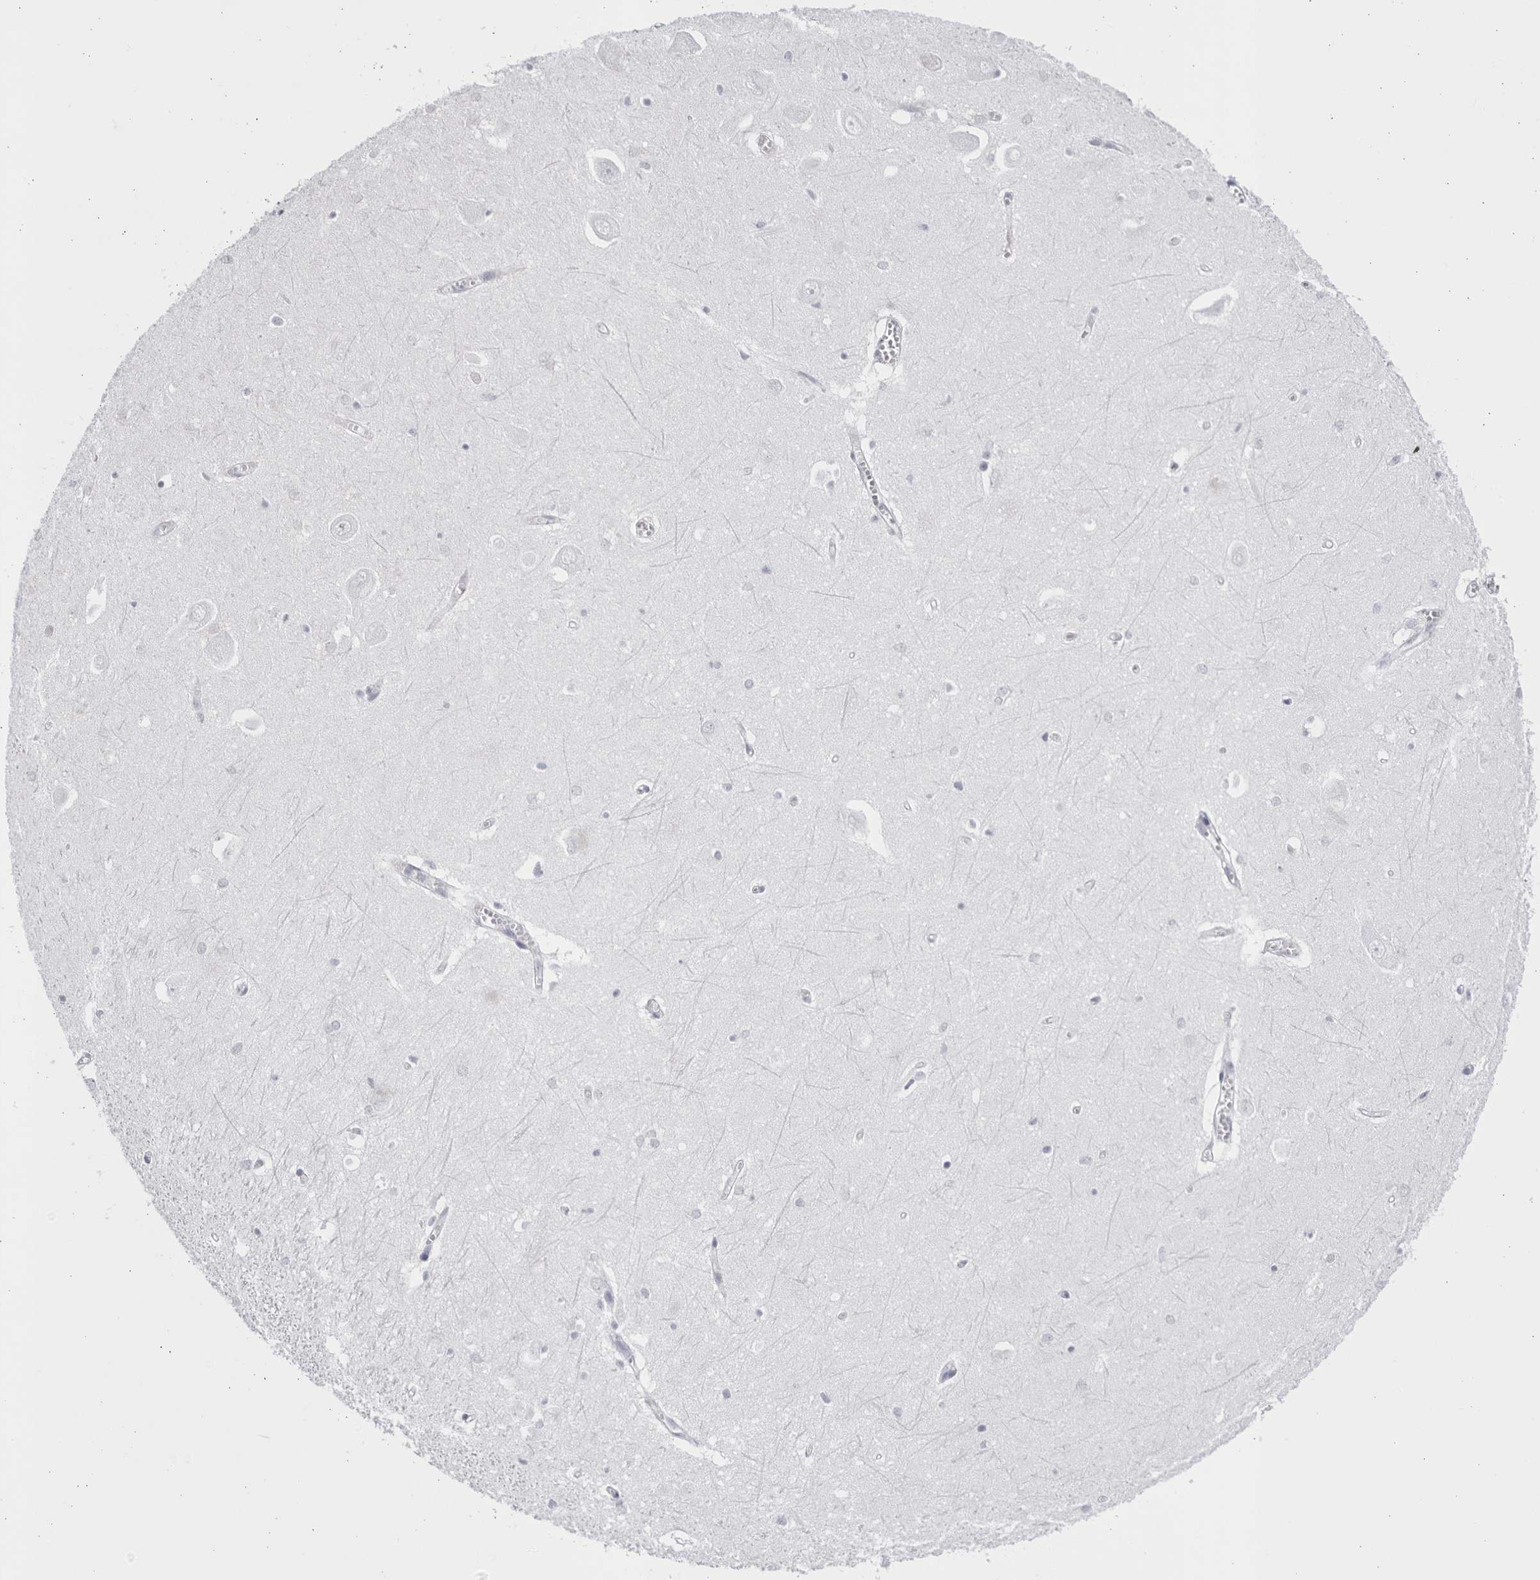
{"staining": {"intensity": "negative", "quantity": "none", "location": "none"}, "tissue": "hippocampus", "cell_type": "Glial cells", "image_type": "normal", "snomed": [{"axis": "morphology", "description": "Normal tissue, NOS"}, {"axis": "topography", "description": "Hippocampus"}], "caption": "This is an immunohistochemistry image of normal human hippocampus. There is no staining in glial cells.", "gene": "CCDC181", "patient": {"sex": "male", "age": 70}}